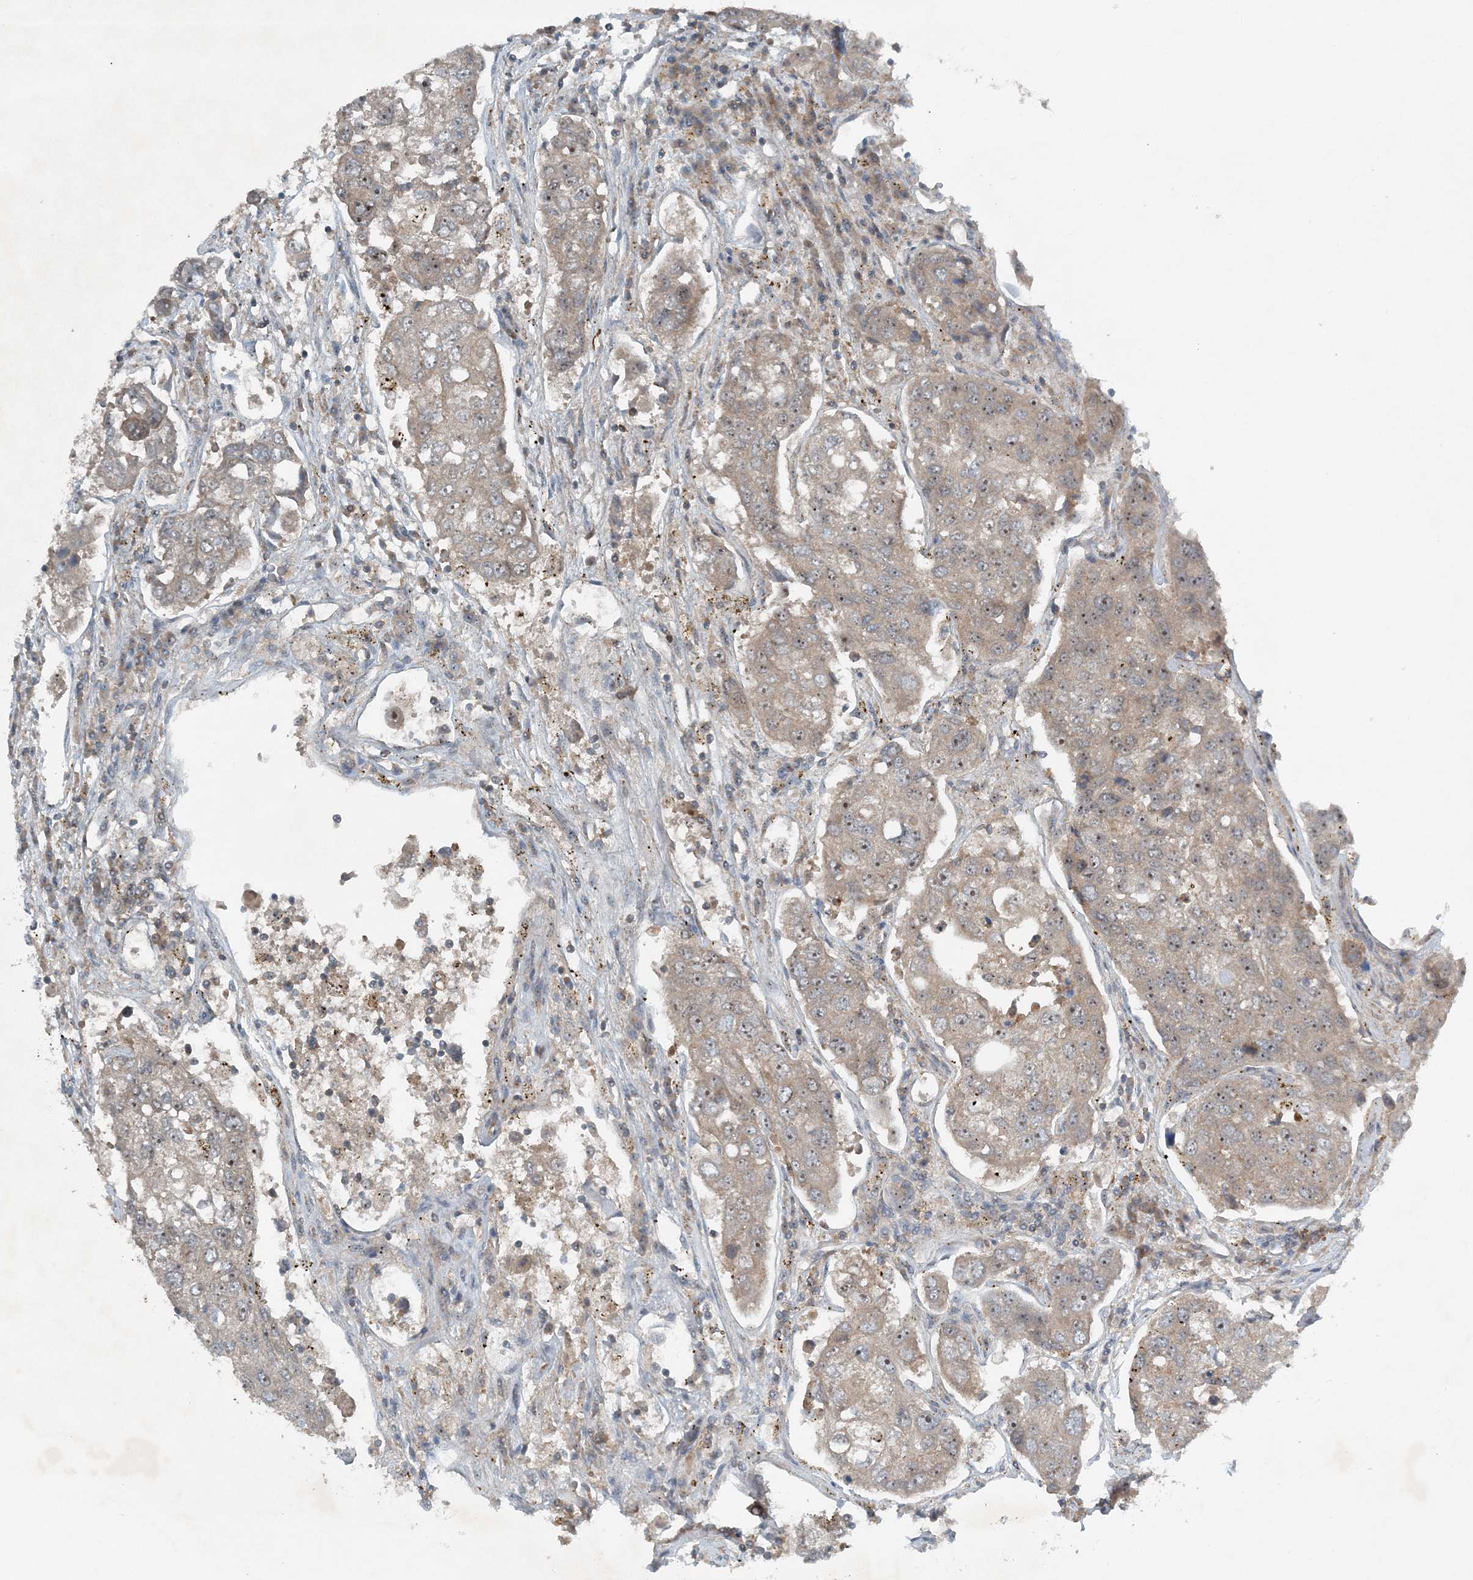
{"staining": {"intensity": "weak", "quantity": ">75%", "location": "cytoplasmic/membranous,nuclear"}, "tissue": "urothelial cancer", "cell_type": "Tumor cells", "image_type": "cancer", "snomed": [{"axis": "morphology", "description": "Urothelial carcinoma, High grade"}, {"axis": "topography", "description": "Lymph node"}, {"axis": "topography", "description": "Urinary bladder"}], "caption": "Immunohistochemistry (DAB (3,3'-diaminobenzidine)) staining of human urothelial cancer shows weak cytoplasmic/membranous and nuclear protein staining in about >75% of tumor cells.", "gene": "MITD1", "patient": {"sex": "male", "age": 51}}